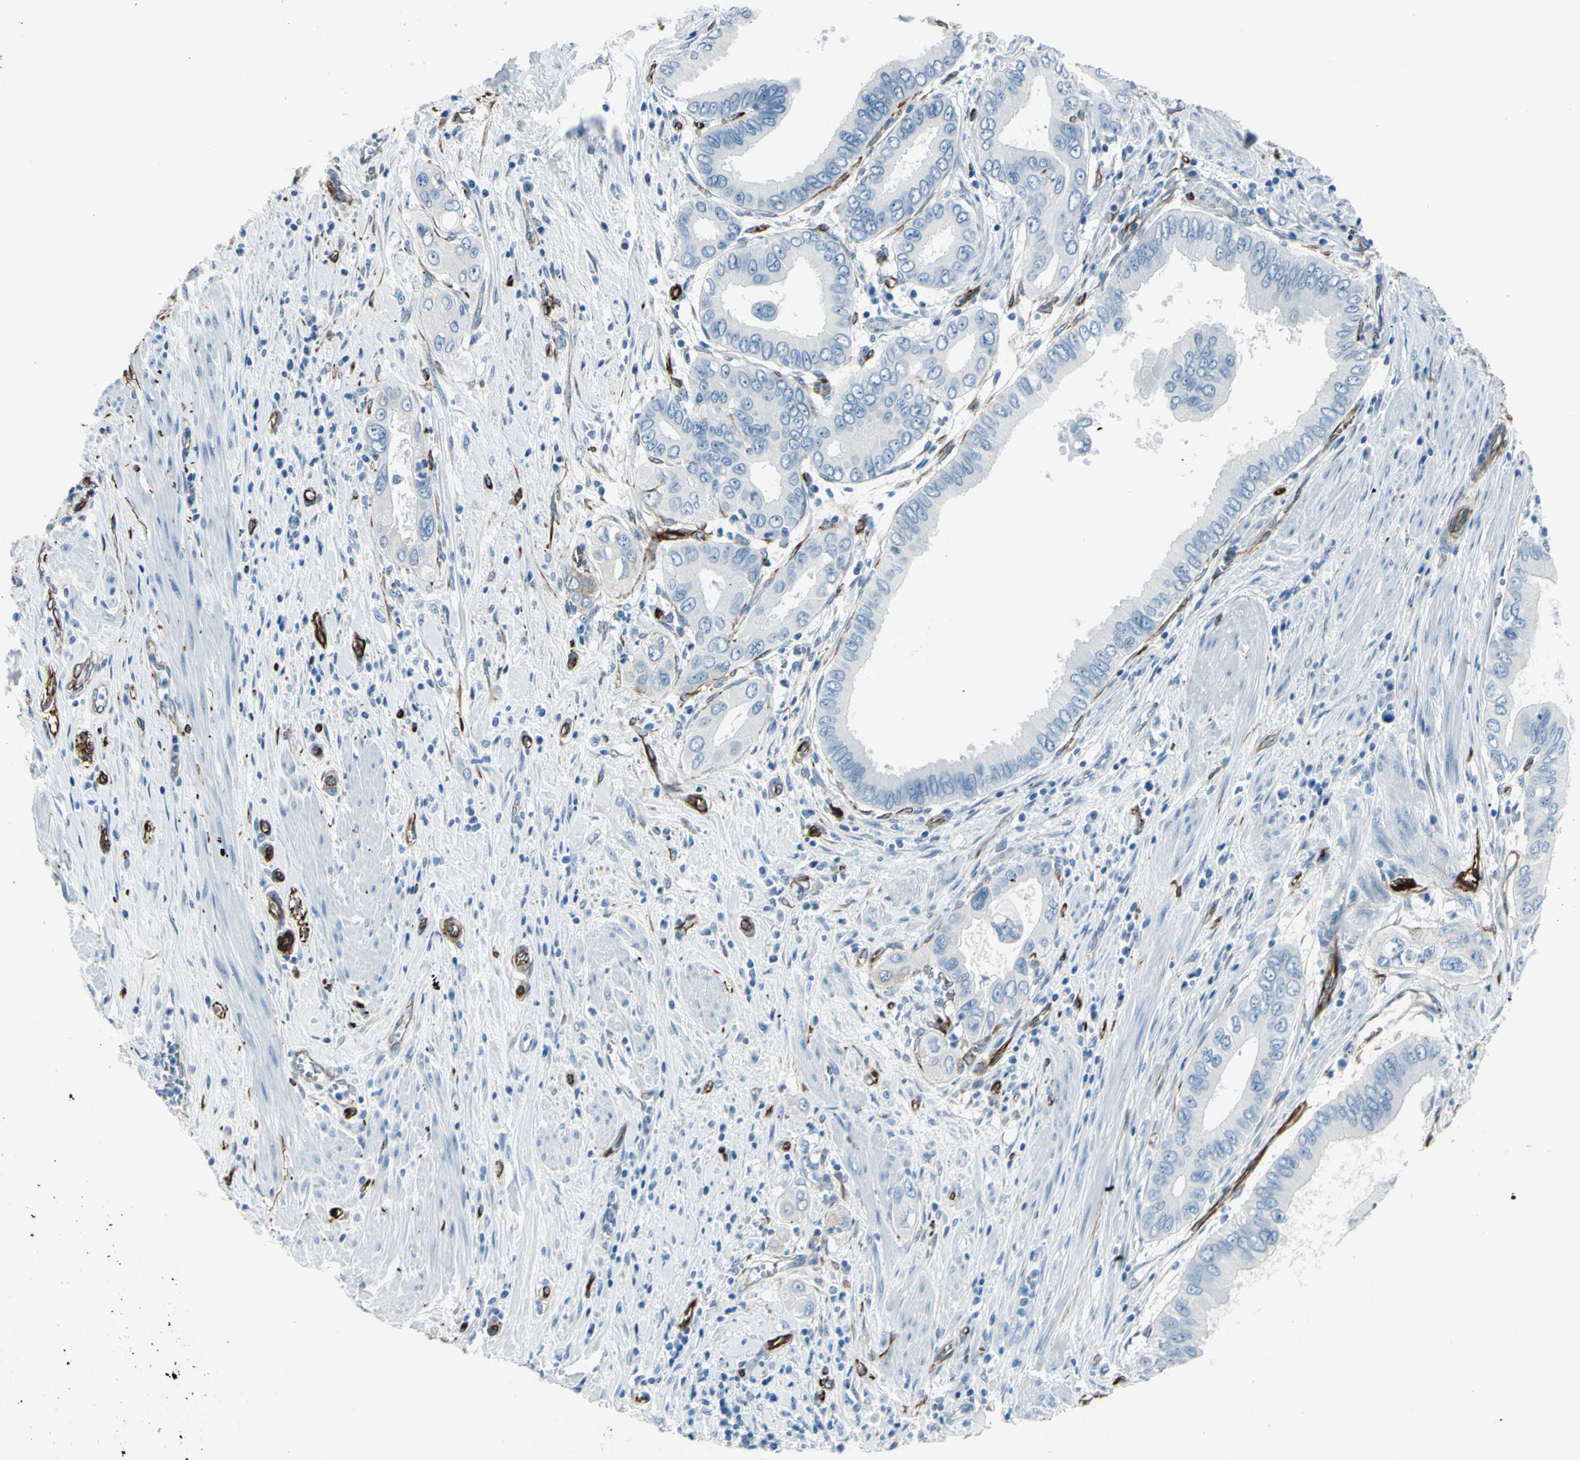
{"staining": {"intensity": "negative", "quantity": "none", "location": "none"}, "tissue": "pancreatic cancer", "cell_type": "Tumor cells", "image_type": "cancer", "snomed": [{"axis": "morphology", "description": "Normal tissue, NOS"}, {"axis": "topography", "description": "Lymph node"}], "caption": "There is no significant positivity in tumor cells of pancreatic cancer.", "gene": "PTH2R", "patient": {"sex": "male", "age": 50}}